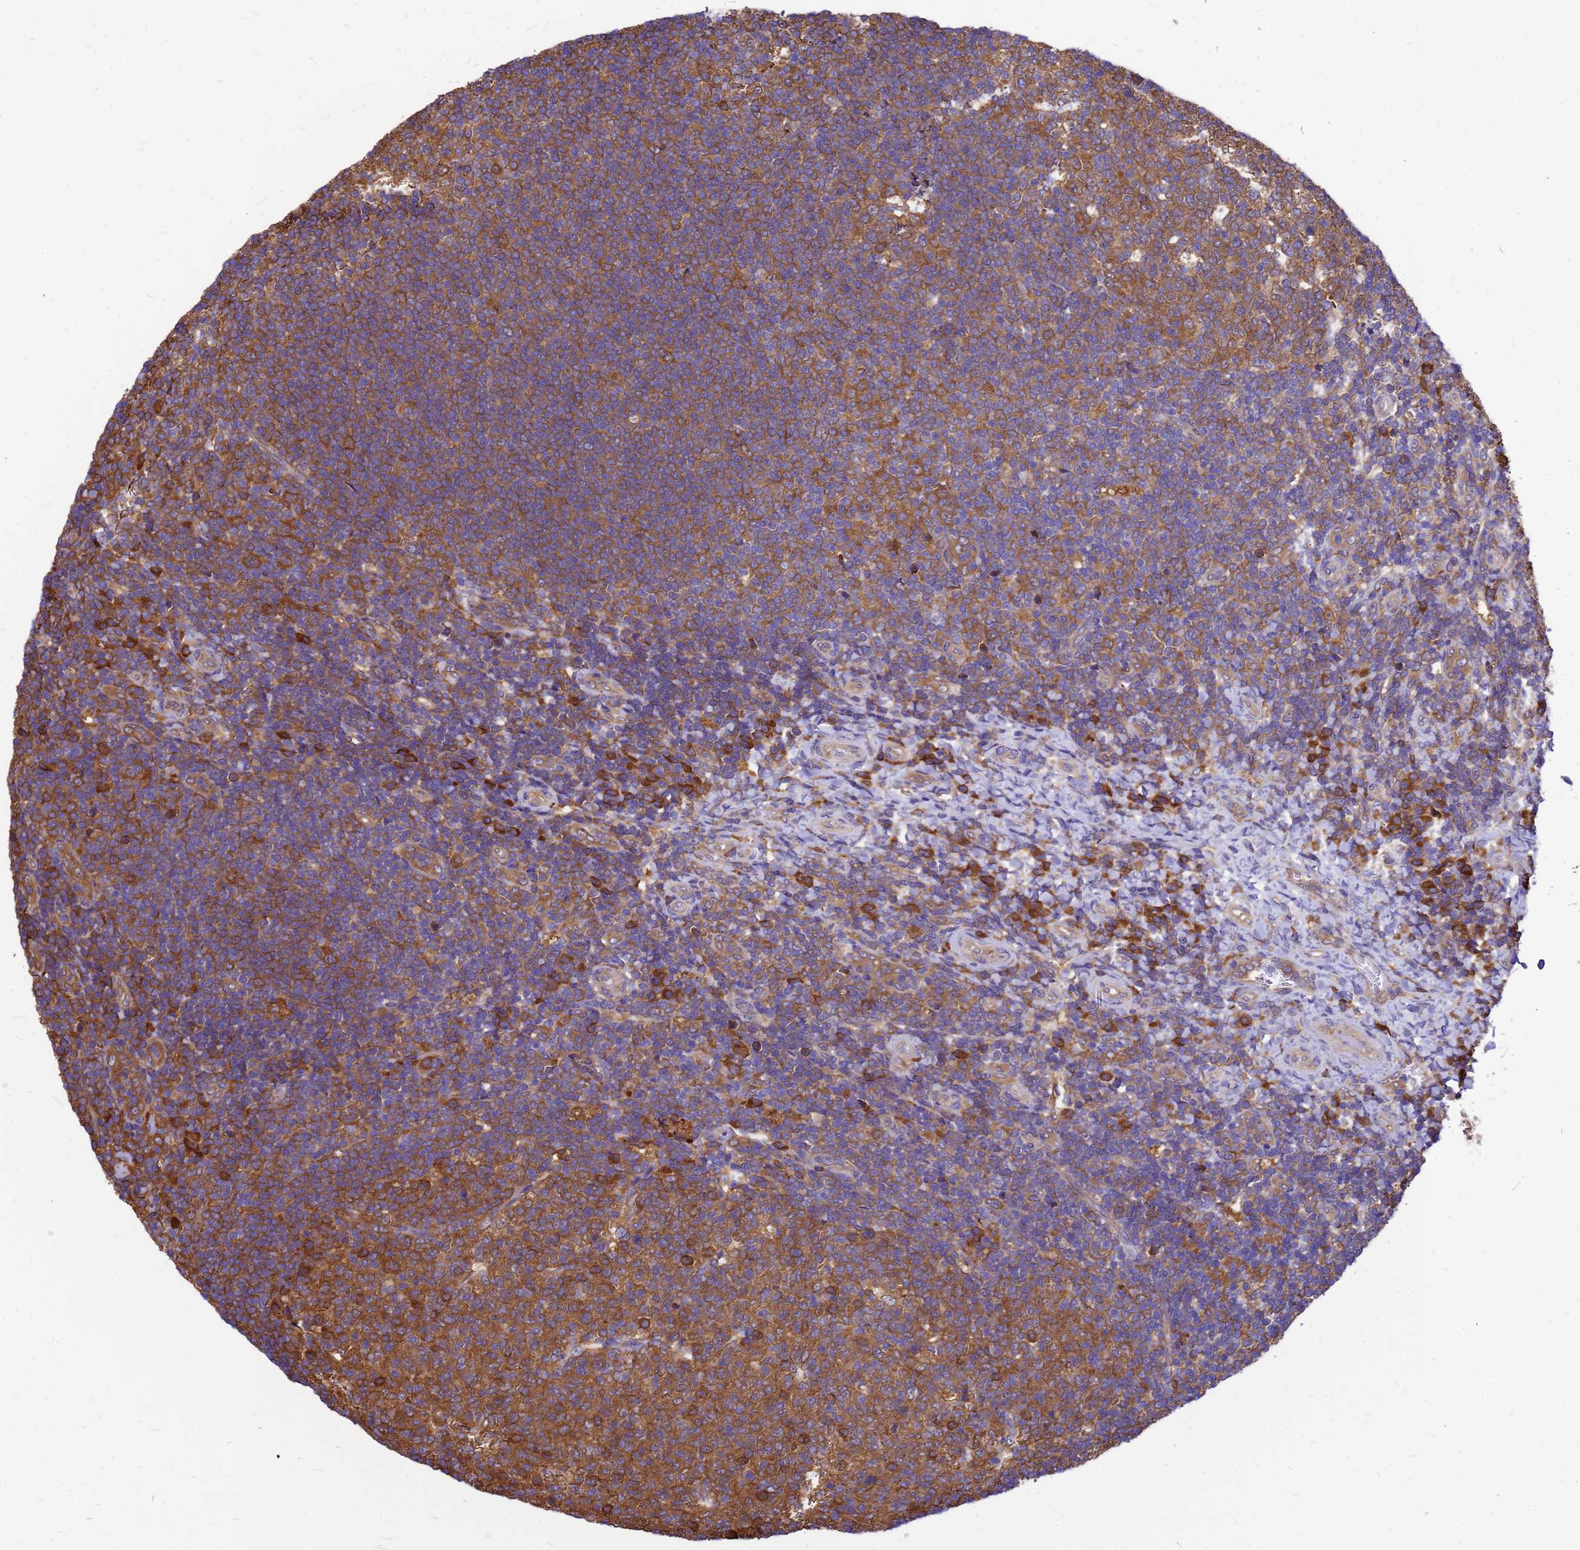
{"staining": {"intensity": "moderate", "quantity": ">75%", "location": "cytoplasmic/membranous"}, "tissue": "tonsil", "cell_type": "Germinal center cells", "image_type": "normal", "snomed": [{"axis": "morphology", "description": "Normal tissue, NOS"}, {"axis": "topography", "description": "Tonsil"}], "caption": "Brown immunohistochemical staining in unremarkable tonsil displays moderate cytoplasmic/membranous expression in approximately >75% of germinal center cells.", "gene": "GID4", "patient": {"sex": "female", "age": 10}}